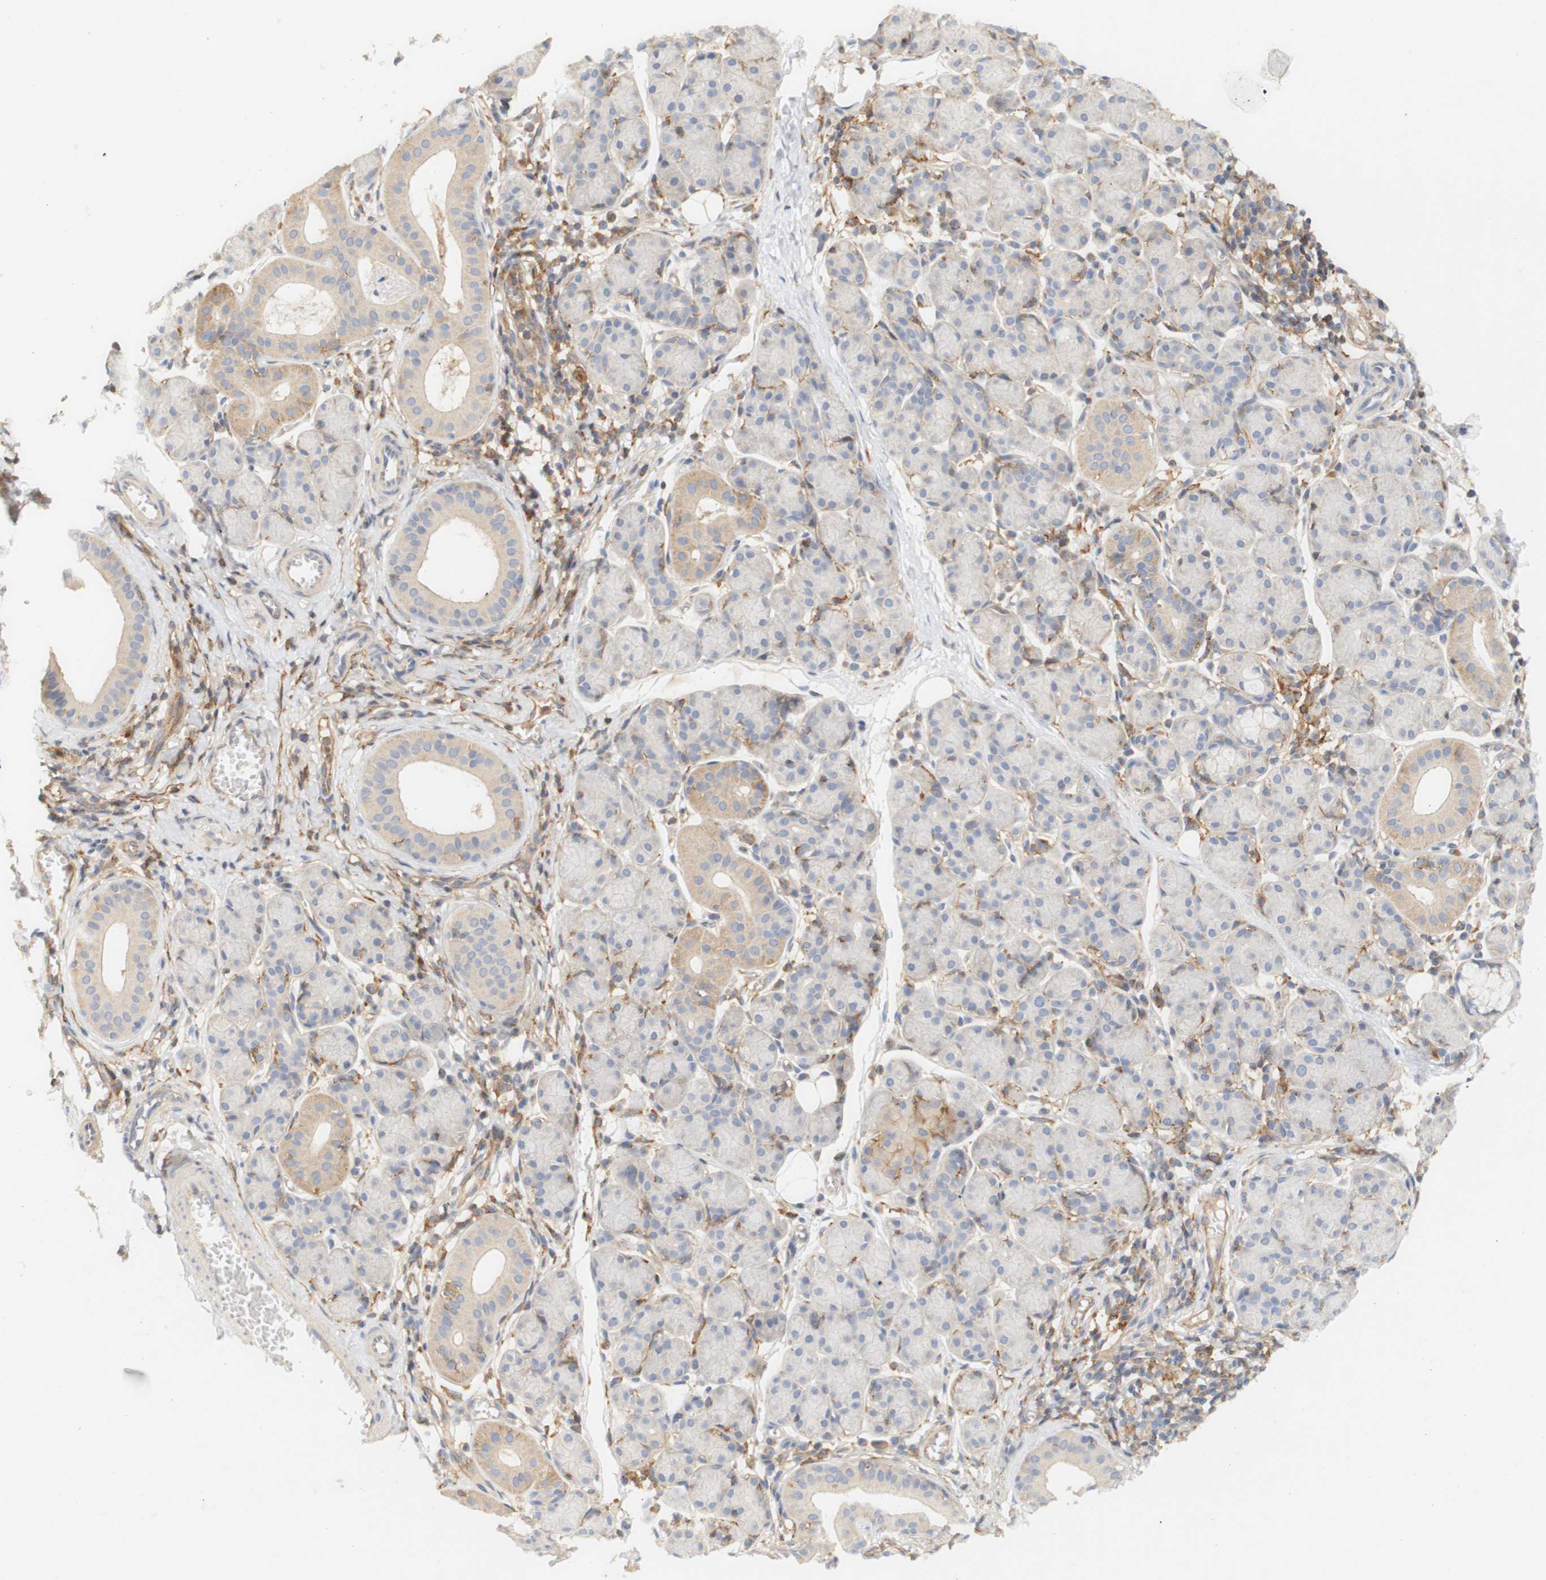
{"staining": {"intensity": "weak", "quantity": "<25%", "location": "cytoplasmic/membranous"}, "tissue": "salivary gland", "cell_type": "Glandular cells", "image_type": "normal", "snomed": [{"axis": "morphology", "description": "Normal tissue, NOS"}, {"axis": "morphology", "description": "Inflammation, NOS"}, {"axis": "topography", "description": "Lymph node"}, {"axis": "topography", "description": "Salivary gland"}], "caption": "This is an immunohistochemistry (IHC) micrograph of benign human salivary gland. There is no positivity in glandular cells.", "gene": "PCDH7", "patient": {"sex": "male", "age": 3}}